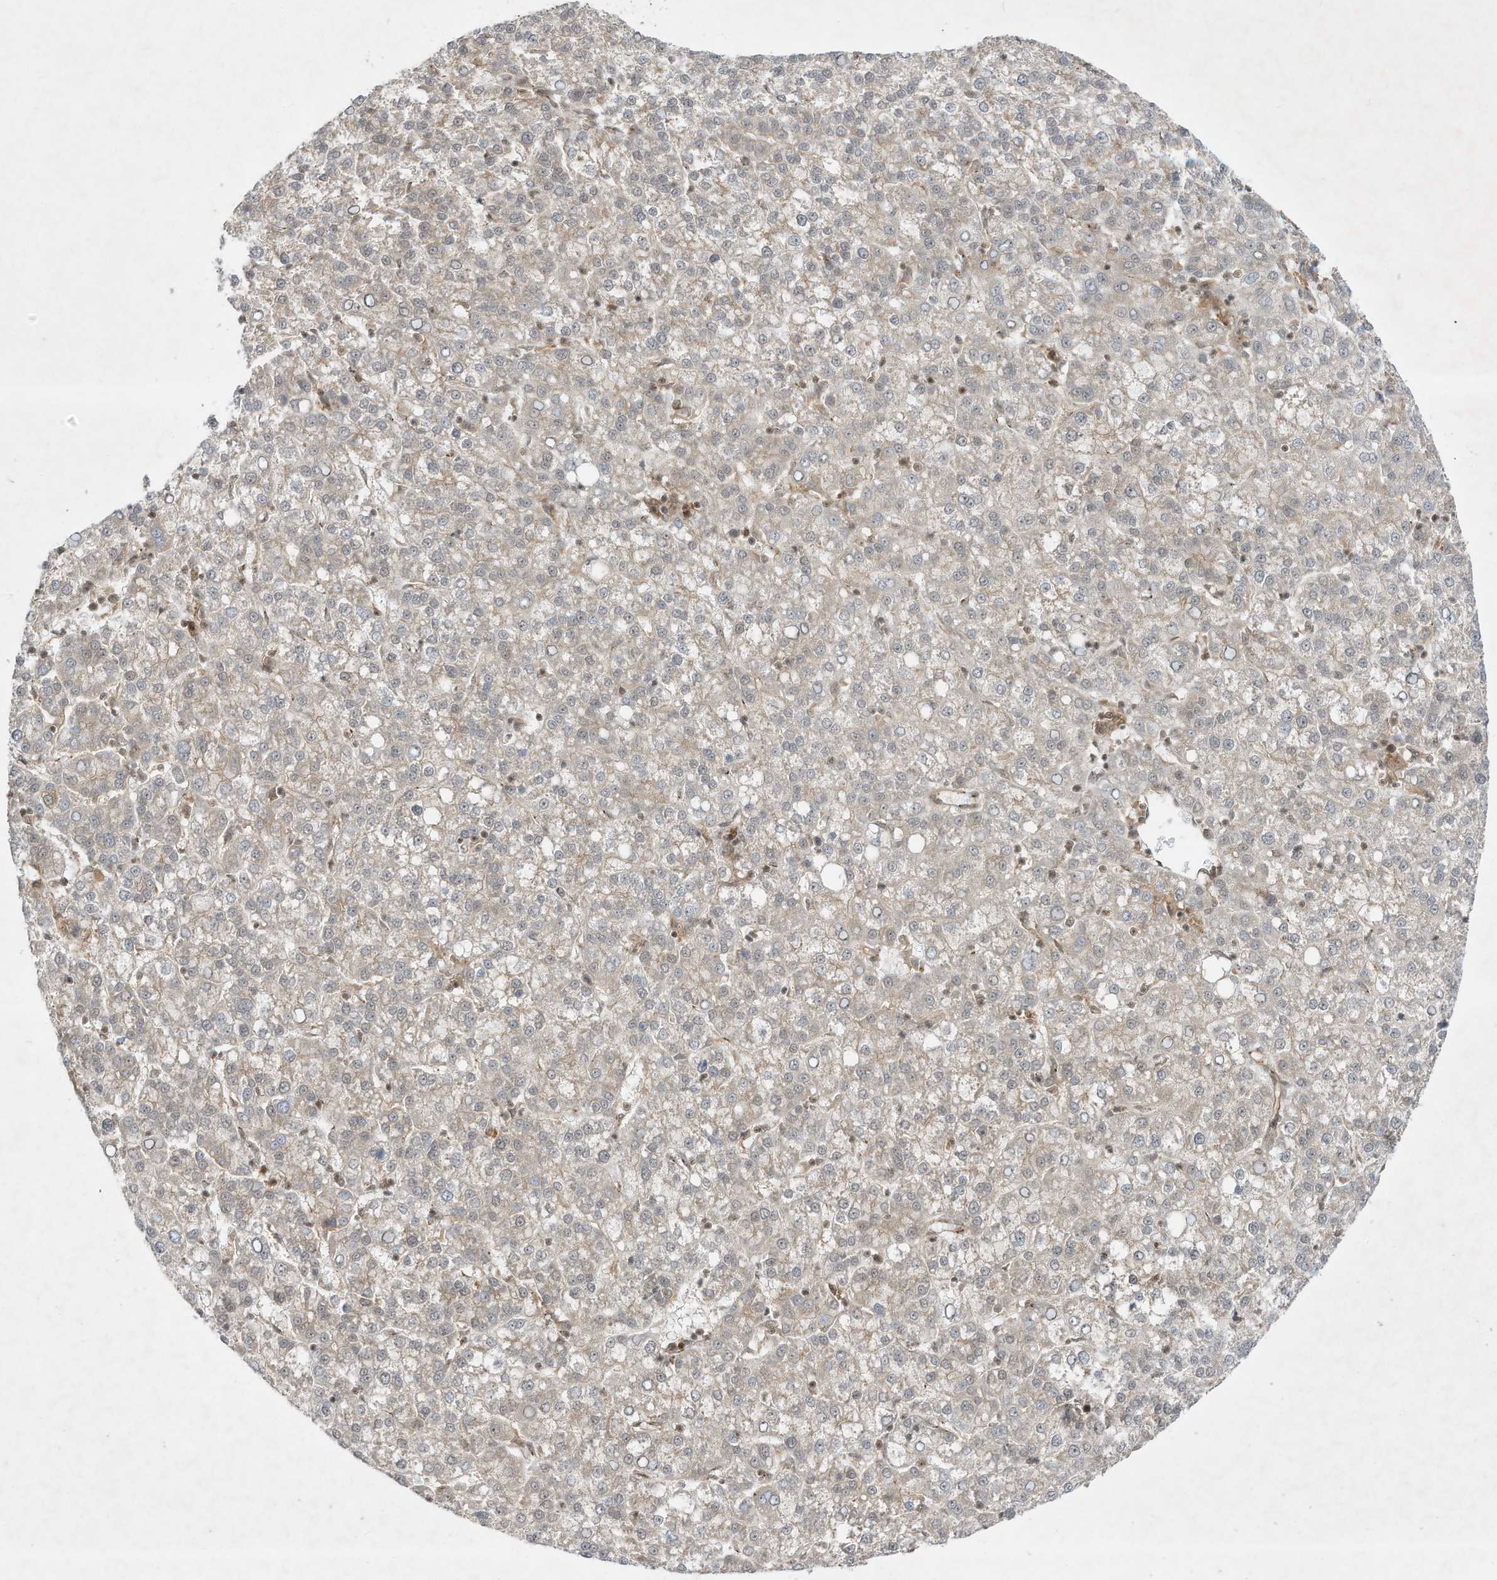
{"staining": {"intensity": "negative", "quantity": "none", "location": "none"}, "tissue": "liver cancer", "cell_type": "Tumor cells", "image_type": "cancer", "snomed": [{"axis": "morphology", "description": "Carcinoma, Hepatocellular, NOS"}, {"axis": "topography", "description": "Liver"}], "caption": "Immunohistochemistry histopathology image of neoplastic tissue: human hepatocellular carcinoma (liver) stained with DAB (3,3'-diaminobenzidine) displays no significant protein staining in tumor cells.", "gene": "CERT1", "patient": {"sex": "female", "age": 58}}